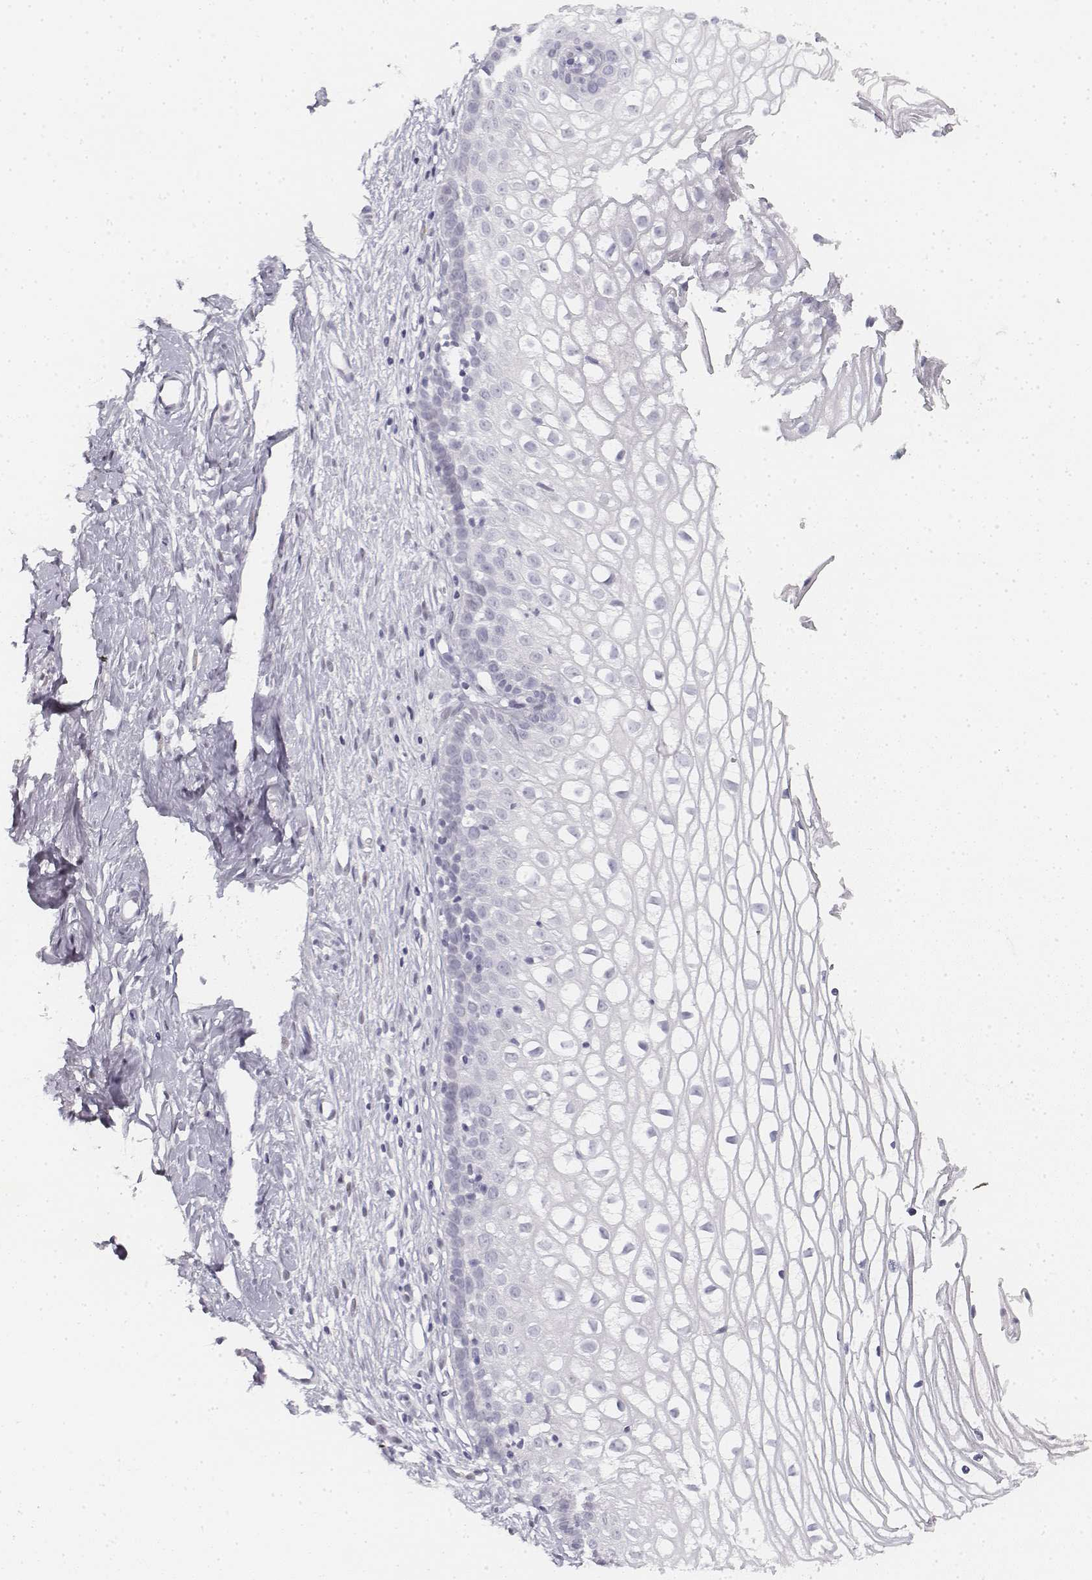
{"staining": {"intensity": "negative", "quantity": "none", "location": "none"}, "tissue": "cervix", "cell_type": "Glandular cells", "image_type": "normal", "snomed": [{"axis": "morphology", "description": "Normal tissue, NOS"}, {"axis": "topography", "description": "Cervix"}], "caption": "Glandular cells are negative for brown protein staining in benign cervix. (DAB immunohistochemistry with hematoxylin counter stain).", "gene": "KRTAP2", "patient": {"sex": "female", "age": 40}}